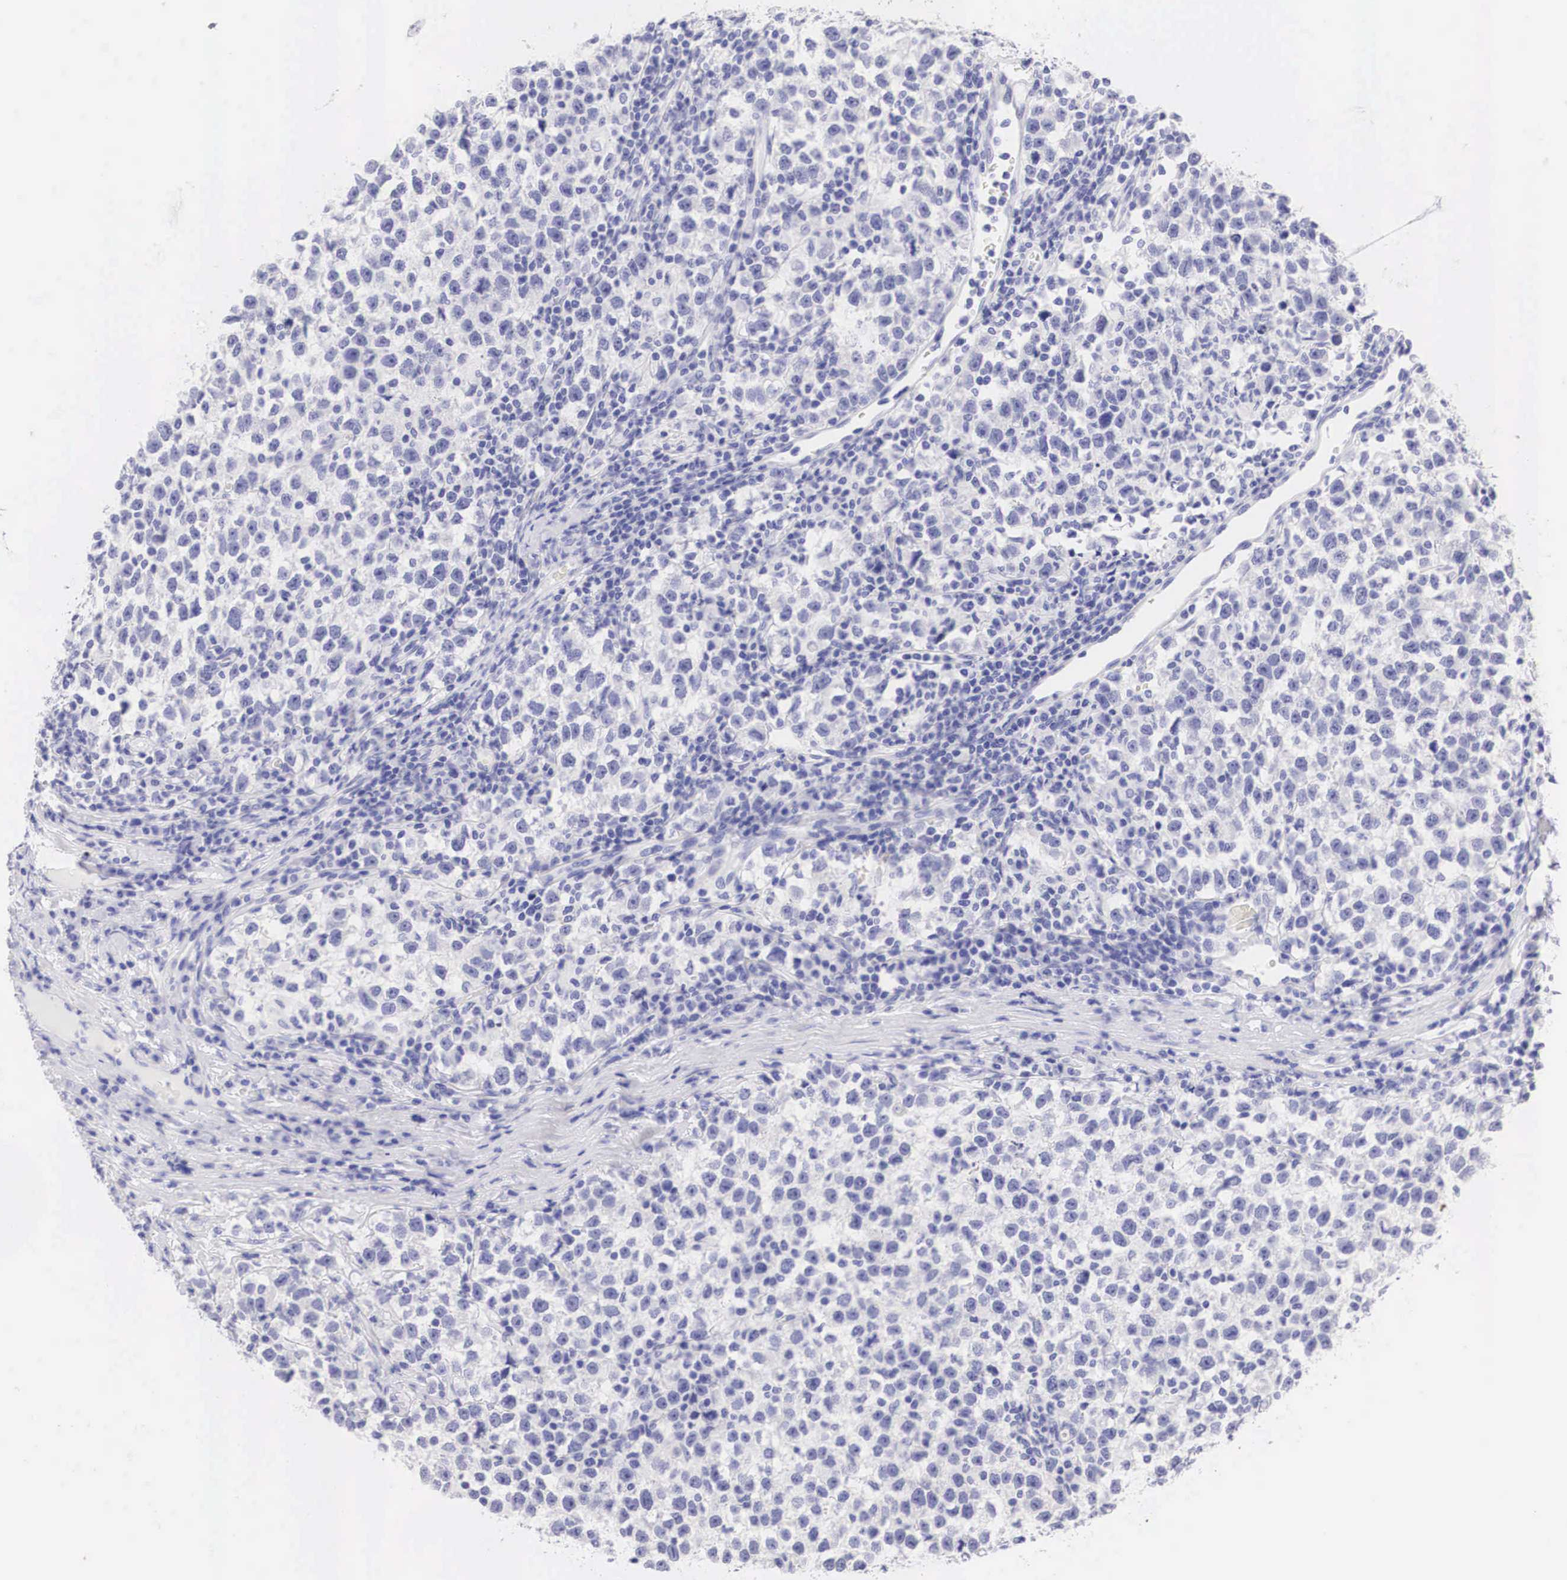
{"staining": {"intensity": "negative", "quantity": "none", "location": "none"}, "tissue": "testis cancer", "cell_type": "Tumor cells", "image_type": "cancer", "snomed": [{"axis": "morphology", "description": "Seminoma, NOS"}, {"axis": "topography", "description": "Testis"}], "caption": "Immunohistochemical staining of human seminoma (testis) exhibits no significant expression in tumor cells.", "gene": "TYR", "patient": {"sex": "male", "age": 43}}